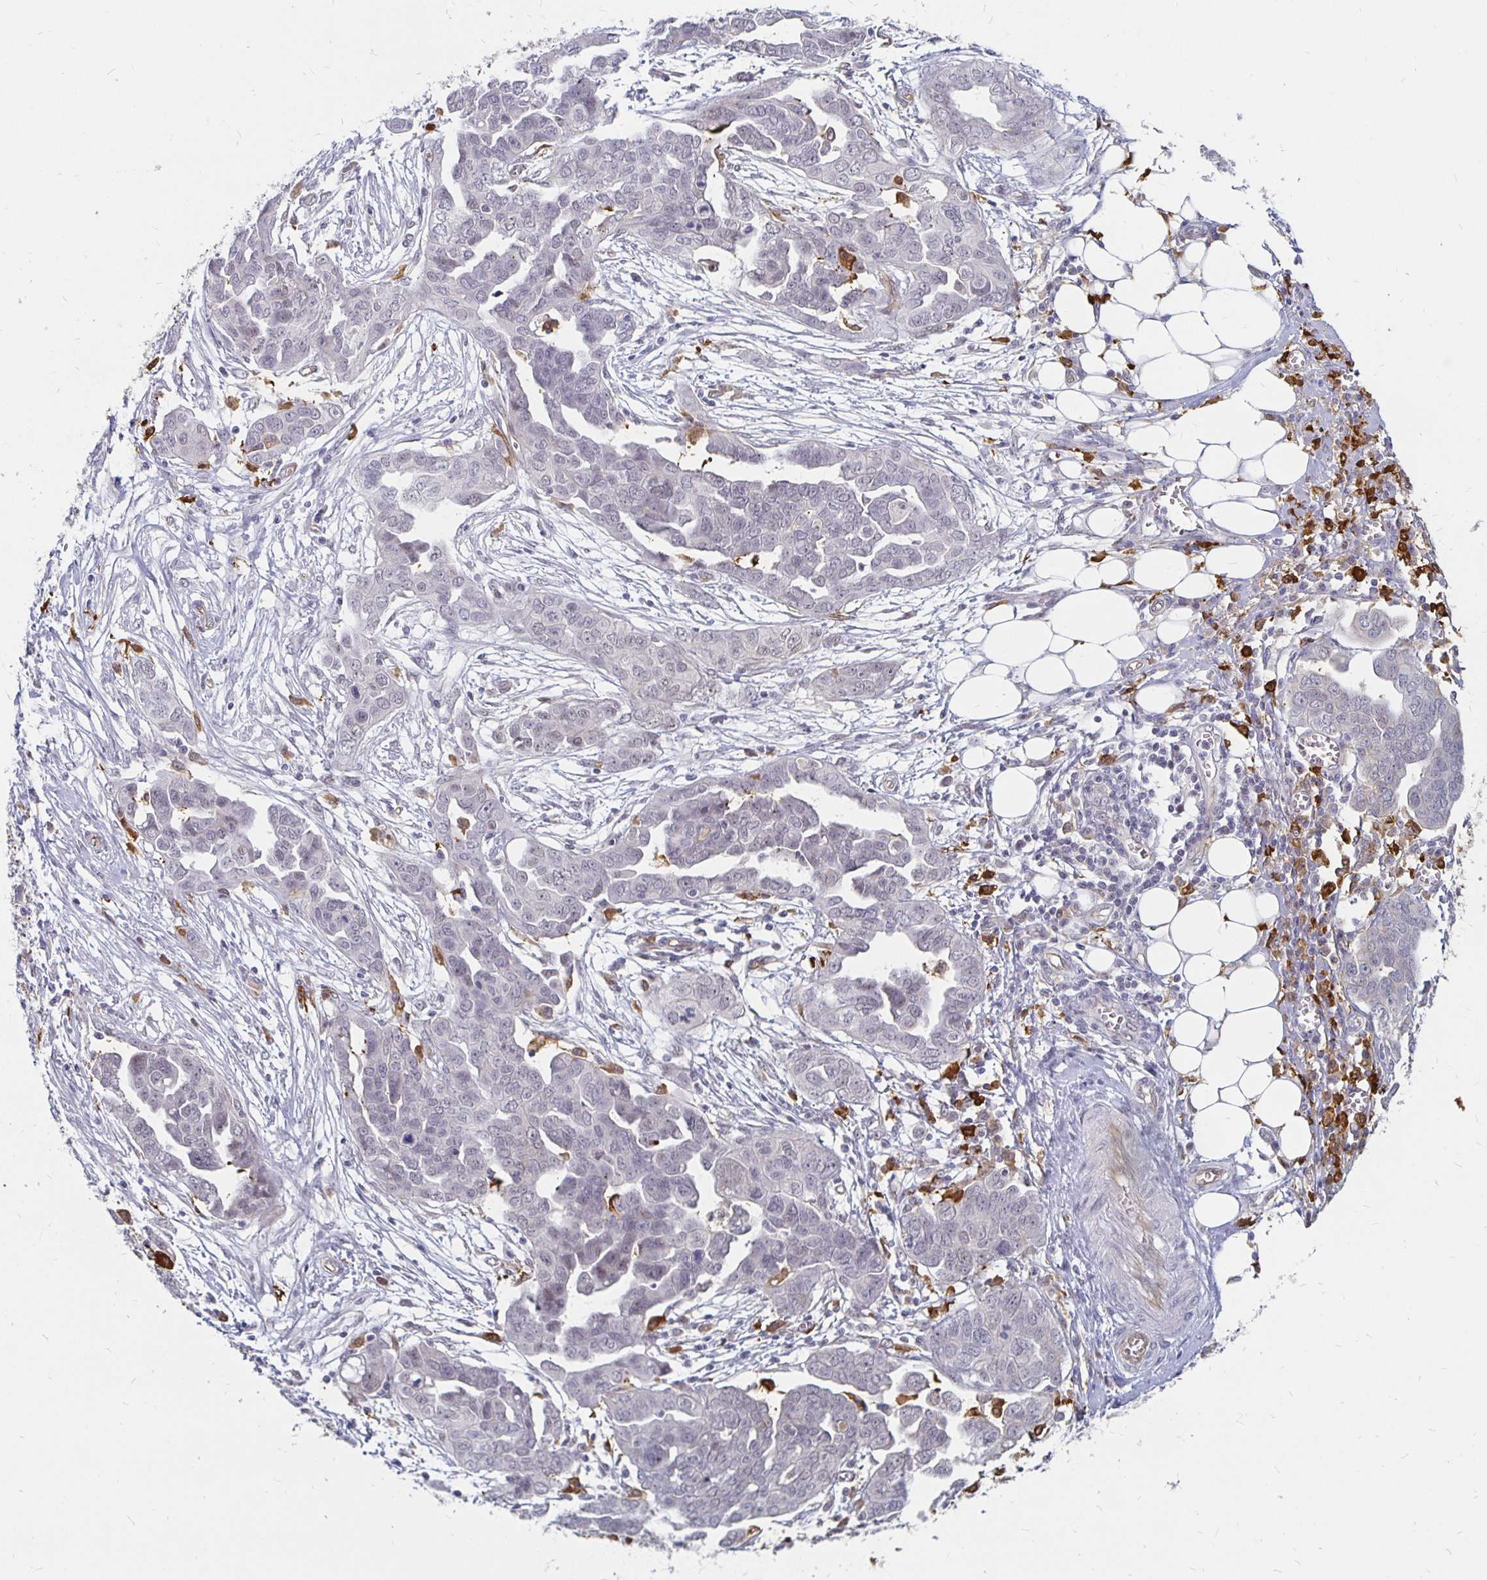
{"staining": {"intensity": "negative", "quantity": "none", "location": "none"}, "tissue": "ovarian cancer", "cell_type": "Tumor cells", "image_type": "cancer", "snomed": [{"axis": "morphology", "description": "Cystadenocarcinoma, serous, NOS"}, {"axis": "topography", "description": "Ovary"}], "caption": "Ovarian cancer (serous cystadenocarcinoma) was stained to show a protein in brown. There is no significant staining in tumor cells. (DAB immunohistochemistry with hematoxylin counter stain).", "gene": "CCDC85A", "patient": {"sex": "female", "age": 59}}